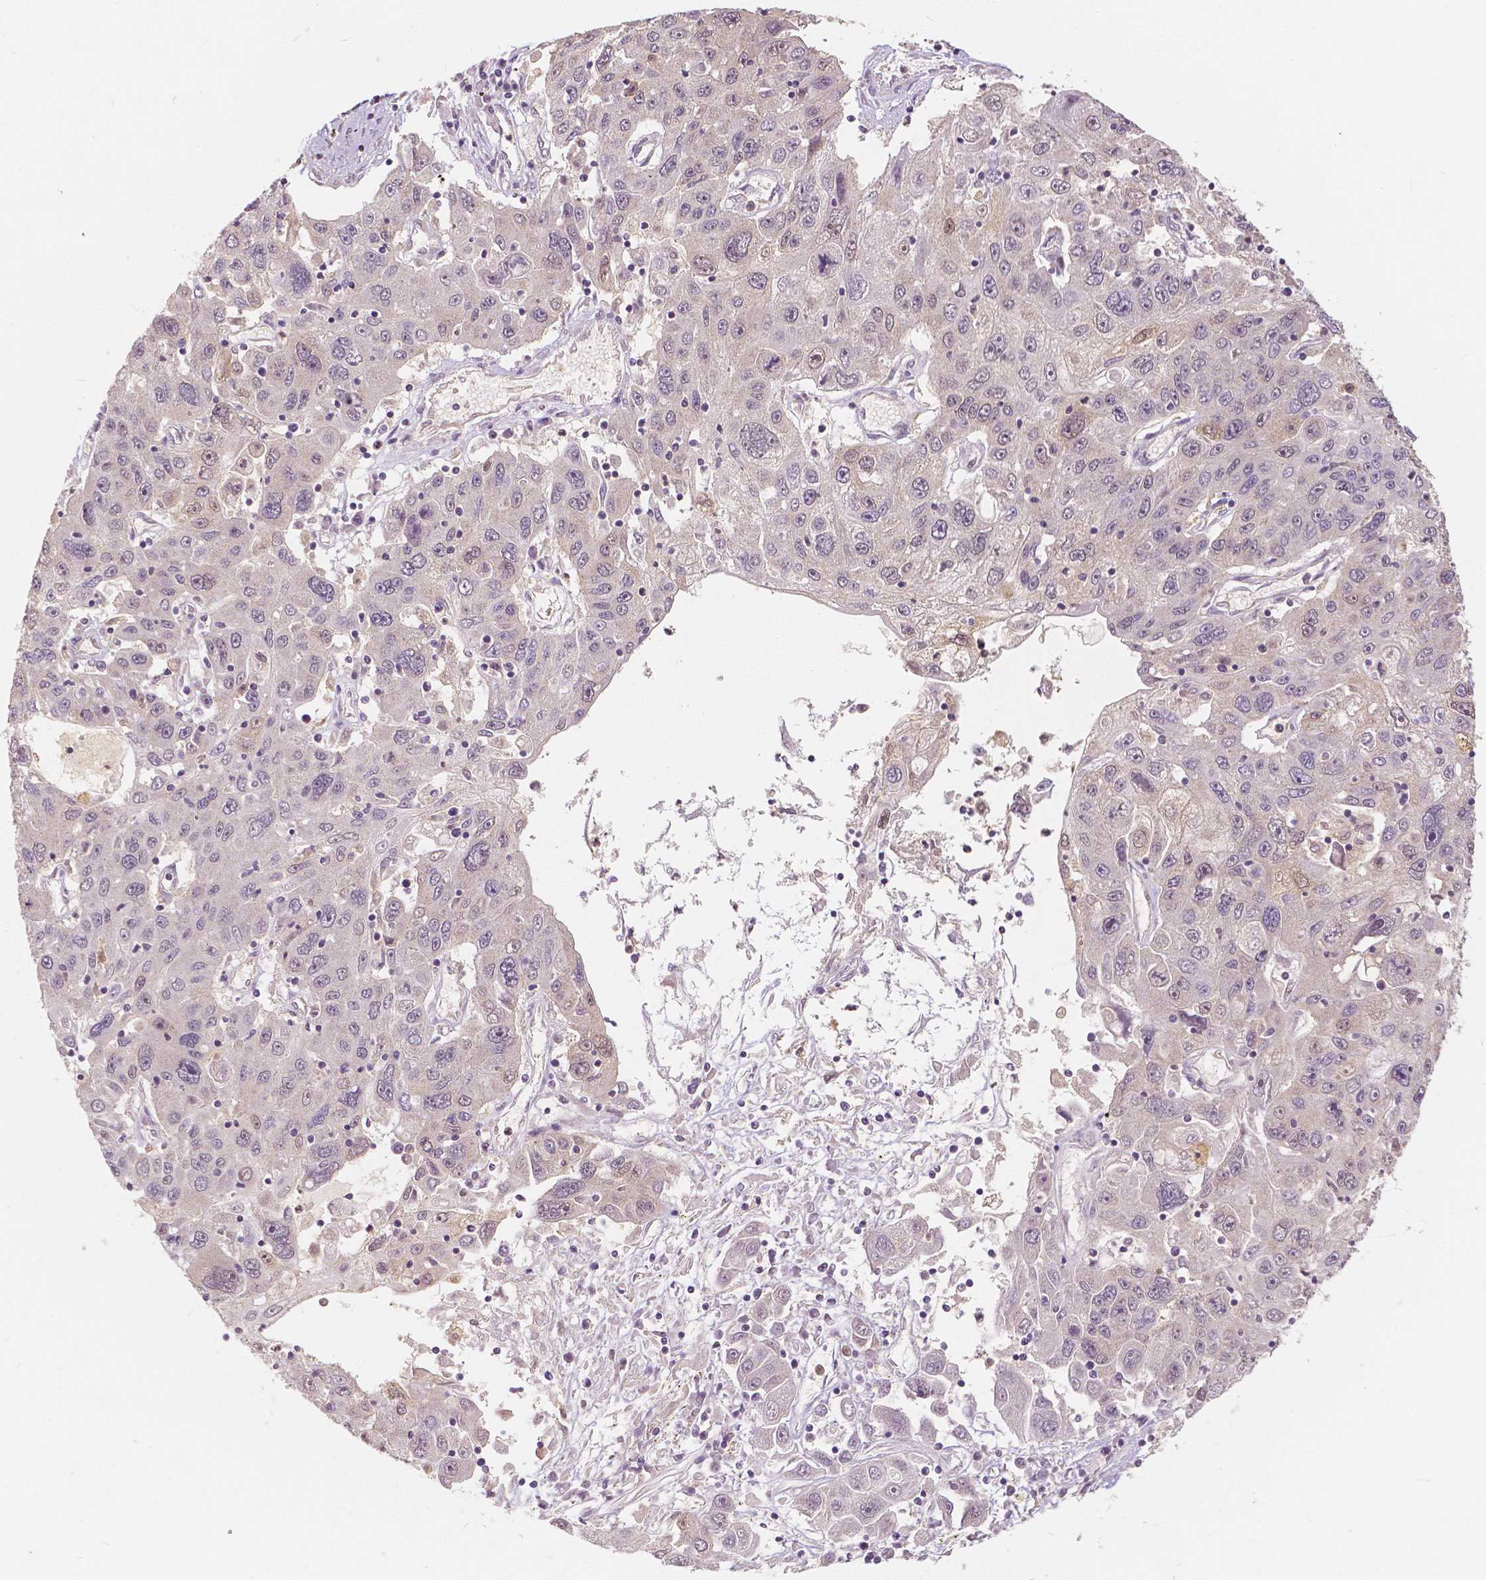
{"staining": {"intensity": "negative", "quantity": "none", "location": "none"}, "tissue": "stomach cancer", "cell_type": "Tumor cells", "image_type": "cancer", "snomed": [{"axis": "morphology", "description": "Adenocarcinoma, NOS"}, {"axis": "topography", "description": "Stomach"}], "caption": "The histopathology image reveals no significant expression in tumor cells of stomach adenocarcinoma.", "gene": "NAPRT", "patient": {"sex": "male", "age": 56}}